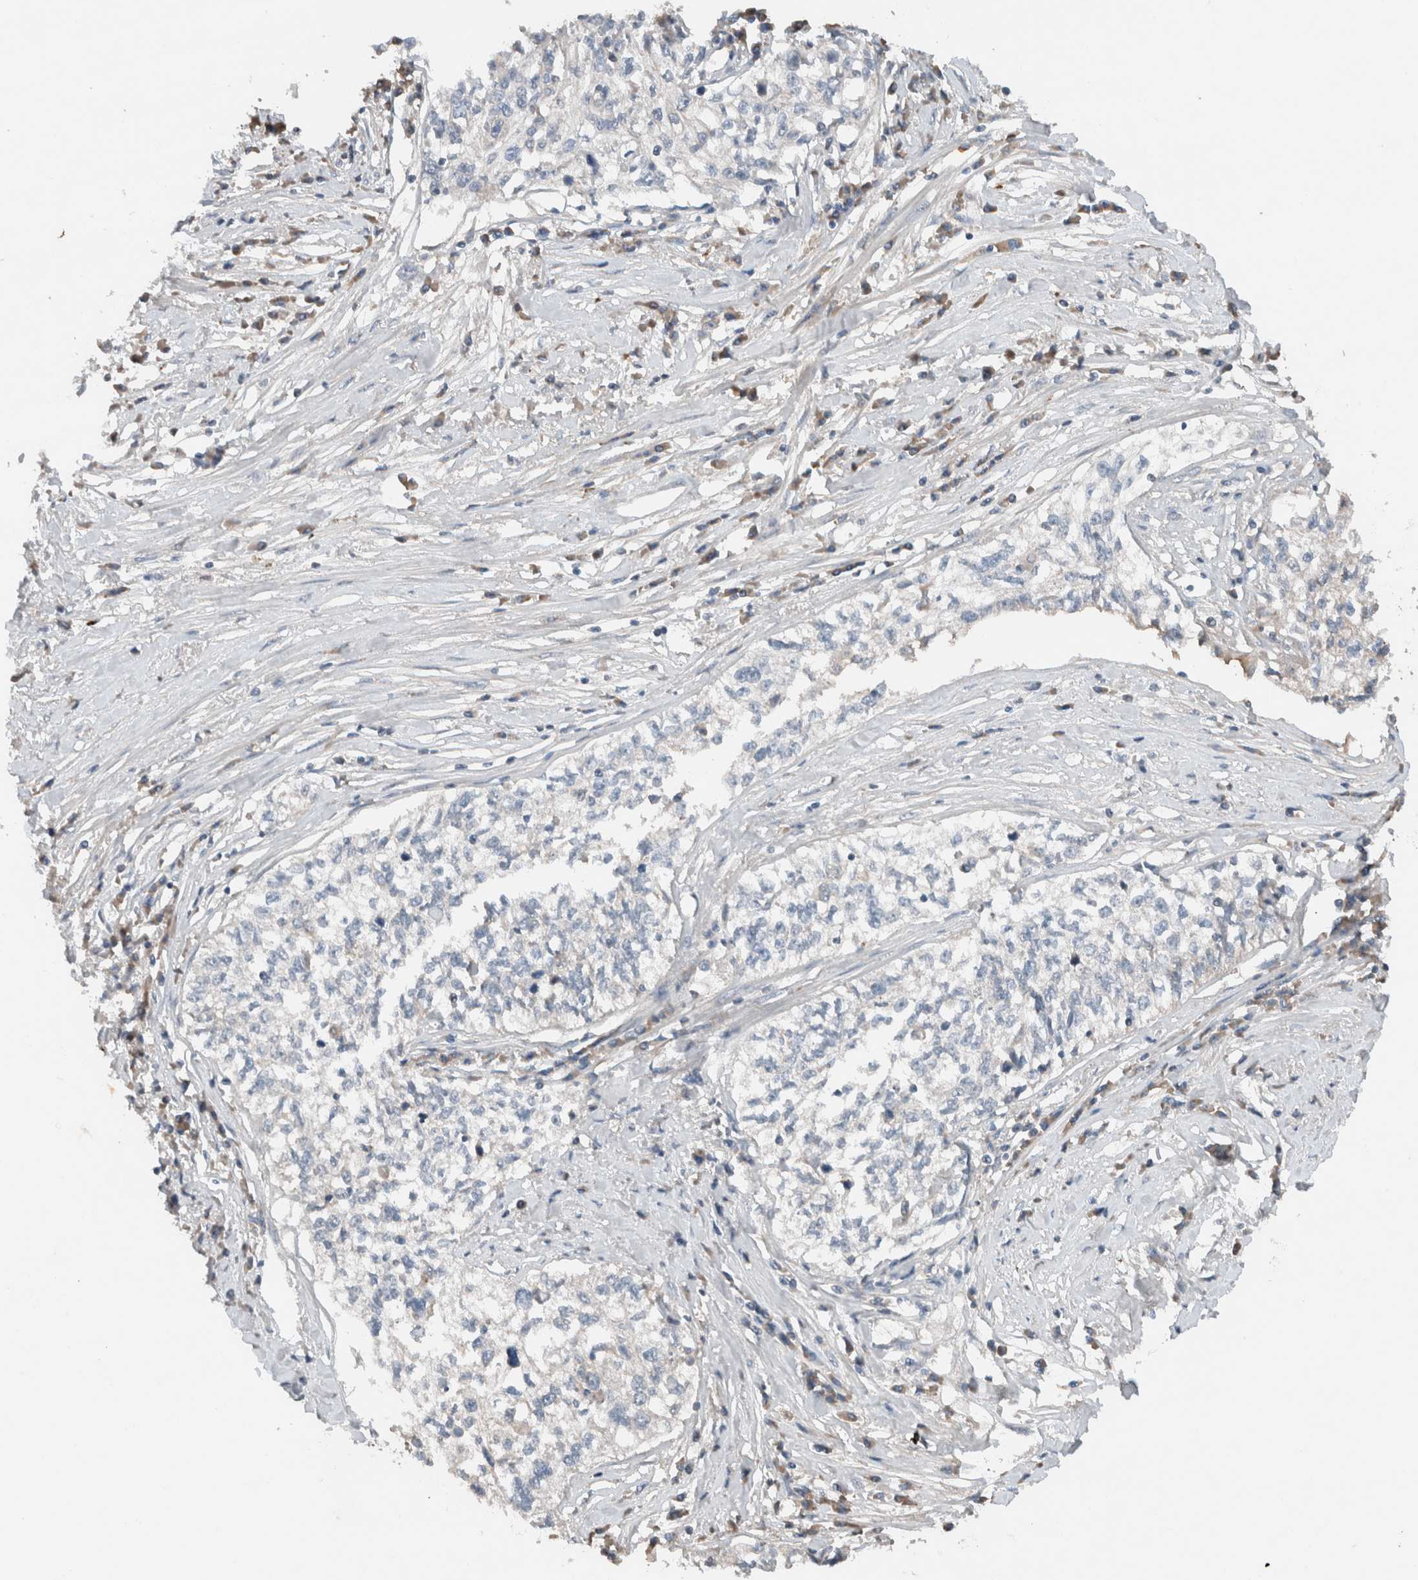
{"staining": {"intensity": "negative", "quantity": "none", "location": "none"}, "tissue": "cervical cancer", "cell_type": "Tumor cells", "image_type": "cancer", "snomed": [{"axis": "morphology", "description": "Squamous cell carcinoma, NOS"}, {"axis": "topography", "description": "Cervix"}], "caption": "Tumor cells are negative for brown protein staining in cervical cancer. (IHC, brightfield microscopy, high magnification).", "gene": "UGCG", "patient": {"sex": "female", "age": 57}}